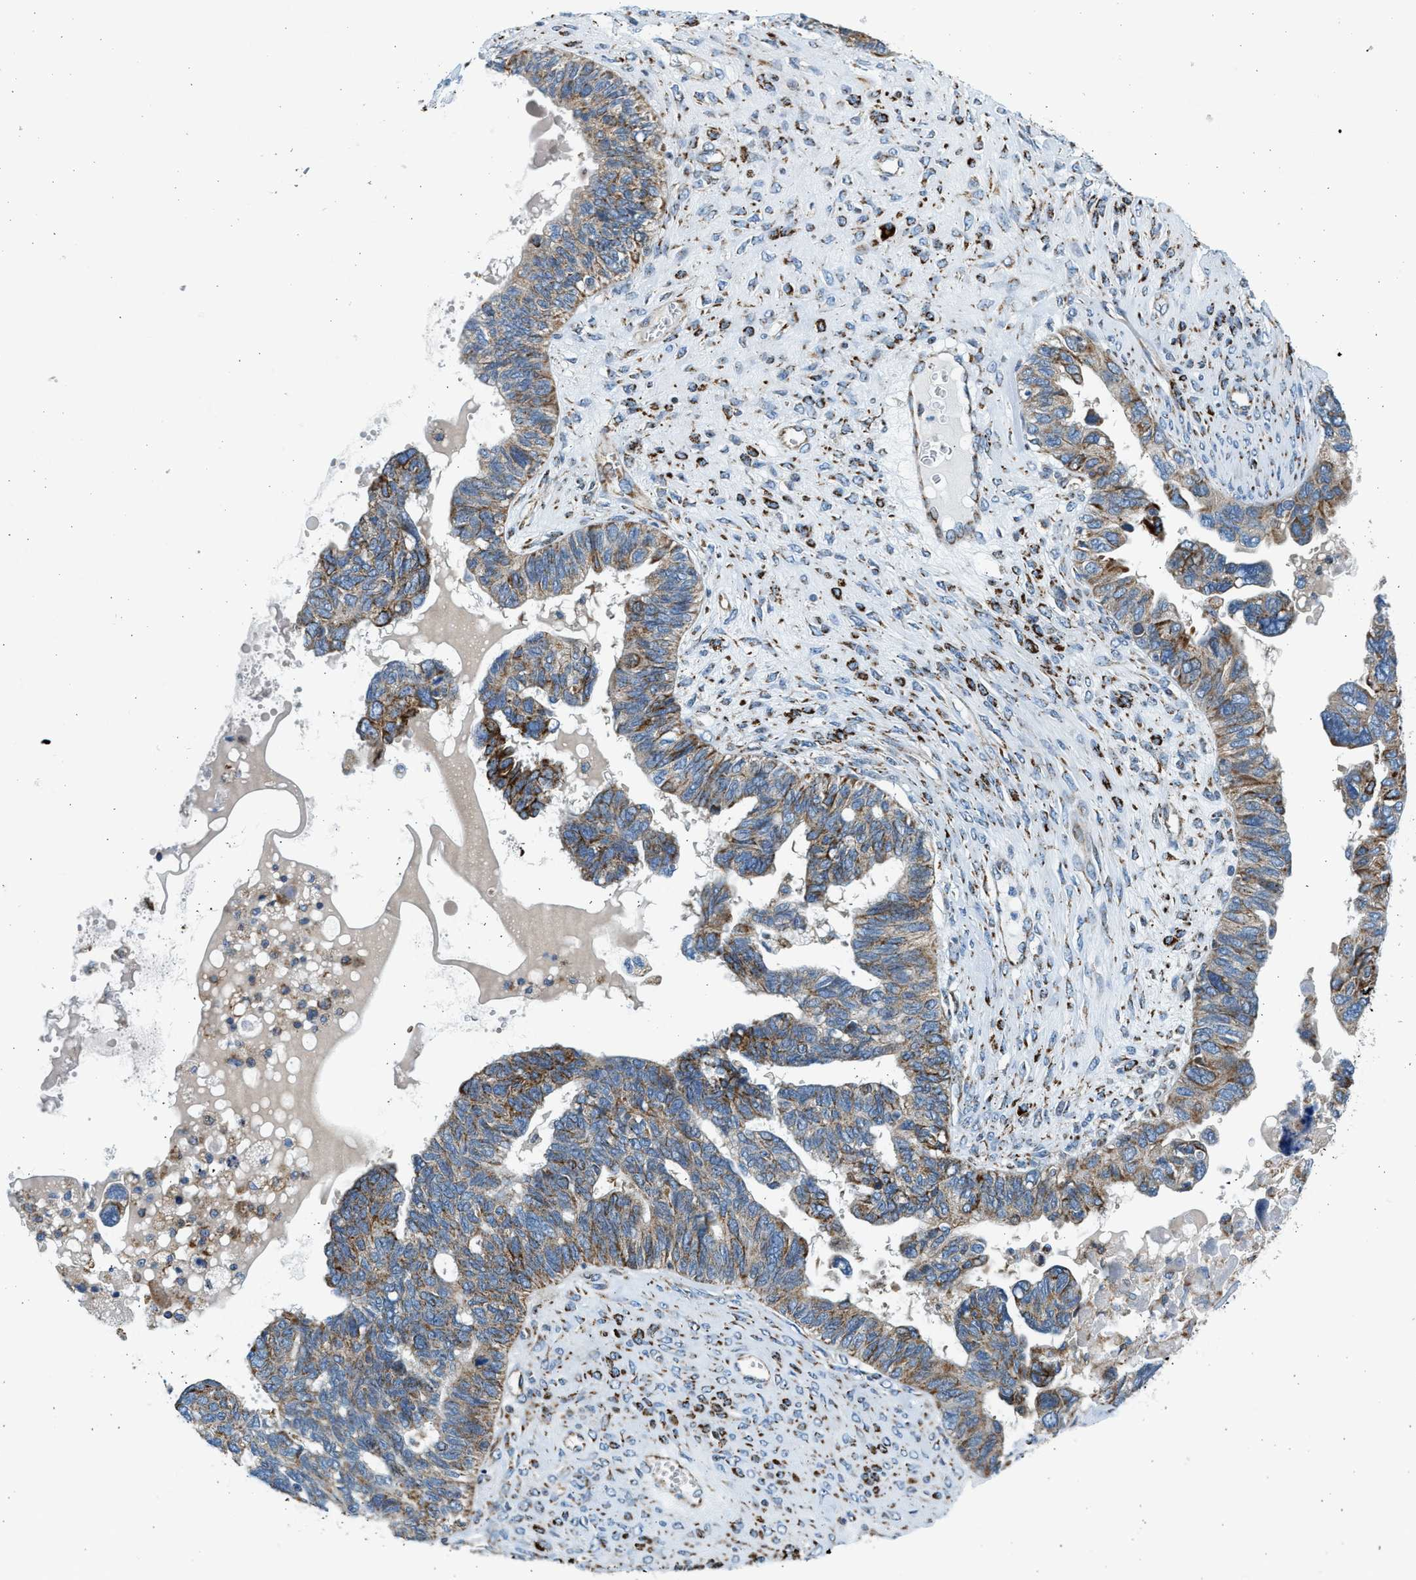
{"staining": {"intensity": "moderate", "quantity": ">75%", "location": "cytoplasmic/membranous"}, "tissue": "ovarian cancer", "cell_type": "Tumor cells", "image_type": "cancer", "snomed": [{"axis": "morphology", "description": "Cystadenocarcinoma, serous, NOS"}, {"axis": "topography", "description": "Ovary"}], "caption": "IHC (DAB) staining of human ovarian cancer (serous cystadenocarcinoma) demonstrates moderate cytoplasmic/membranous protein staining in about >75% of tumor cells.", "gene": "KCNMB3", "patient": {"sex": "female", "age": 79}}